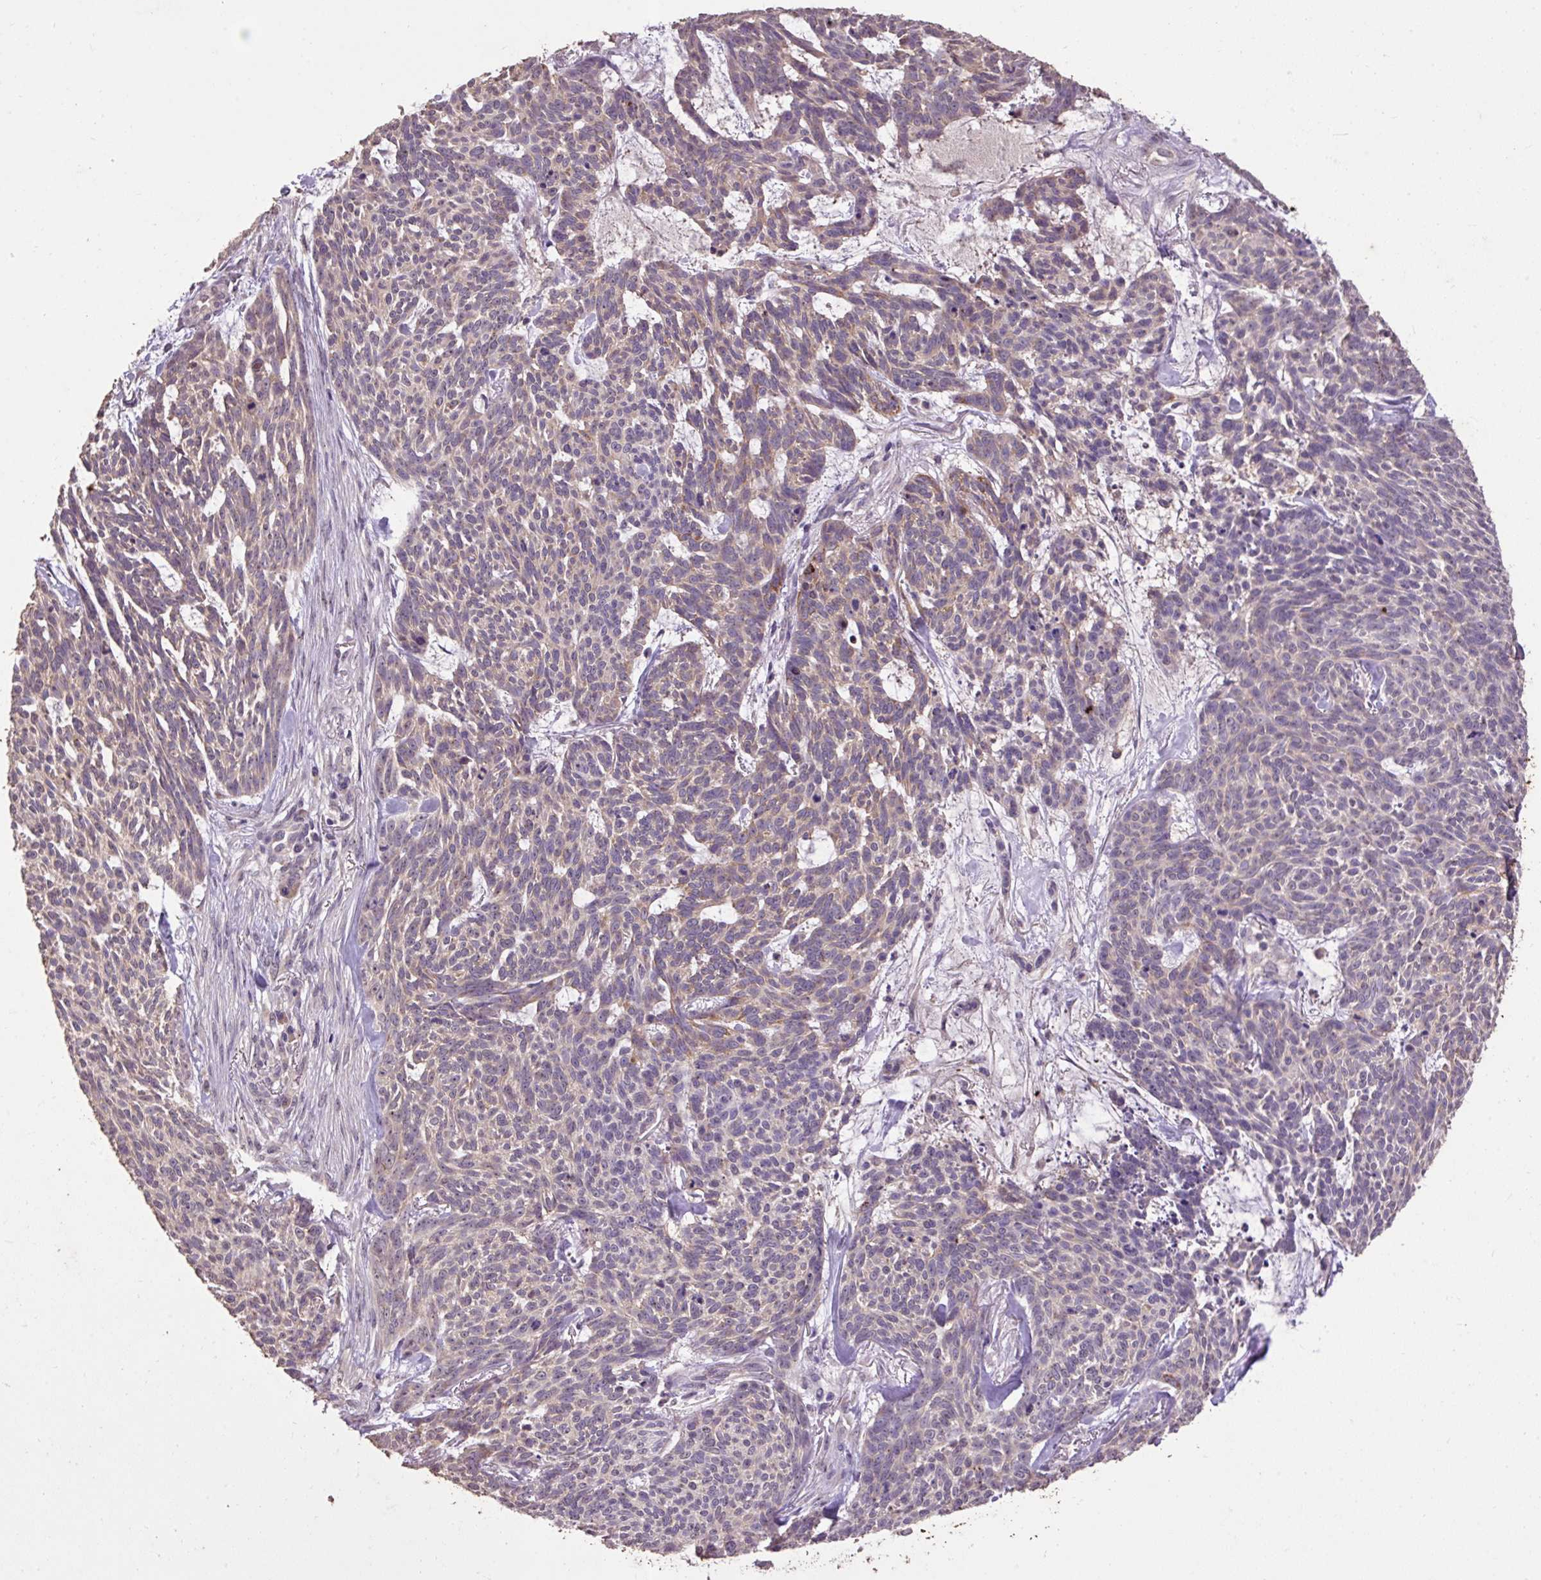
{"staining": {"intensity": "weak", "quantity": "25%-75%", "location": "cytoplasmic/membranous"}, "tissue": "skin cancer", "cell_type": "Tumor cells", "image_type": "cancer", "snomed": [{"axis": "morphology", "description": "Basal cell carcinoma"}, {"axis": "topography", "description": "Skin"}], "caption": "Brown immunohistochemical staining in human skin cancer (basal cell carcinoma) reveals weak cytoplasmic/membranous staining in about 25%-75% of tumor cells.", "gene": "LRTM2", "patient": {"sex": "female", "age": 93}}